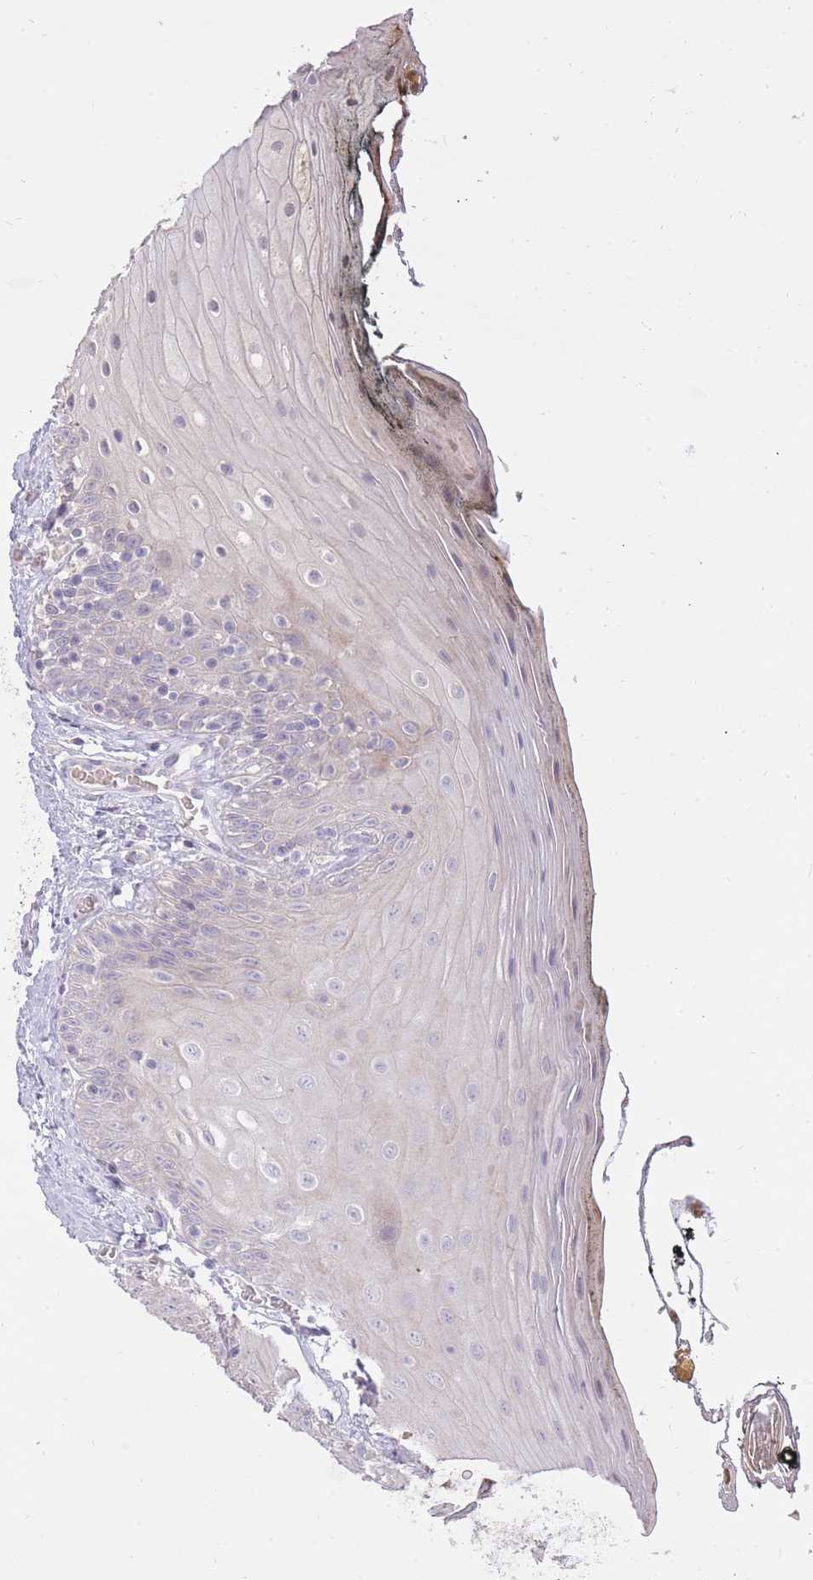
{"staining": {"intensity": "negative", "quantity": "none", "location": "none"}, "tissue": "oral mucosa", "cell_type": "Squamous epithelial cells", "image_type": "normal", "snomed": [{"axis": "morphology", "description": "Normal tissue, NOS"}, {"axis": "morphology", "description": "Squamous cell carcinoma, NOS"}, {"axis": "topography", "description": "Oral tissue"}, {"axis": "topography", "description": "Head-Neck"}], "caption": "Photomicrograph shows no significant protein expression in squamous epithelial cells of unremarkable oral mucosa. The staining is performed using DAB brown chromogen with nuclei counter-stained in using hematoxylin.", "gene": "FRG2B", "patient": {"sex": "female", "age": 81}}